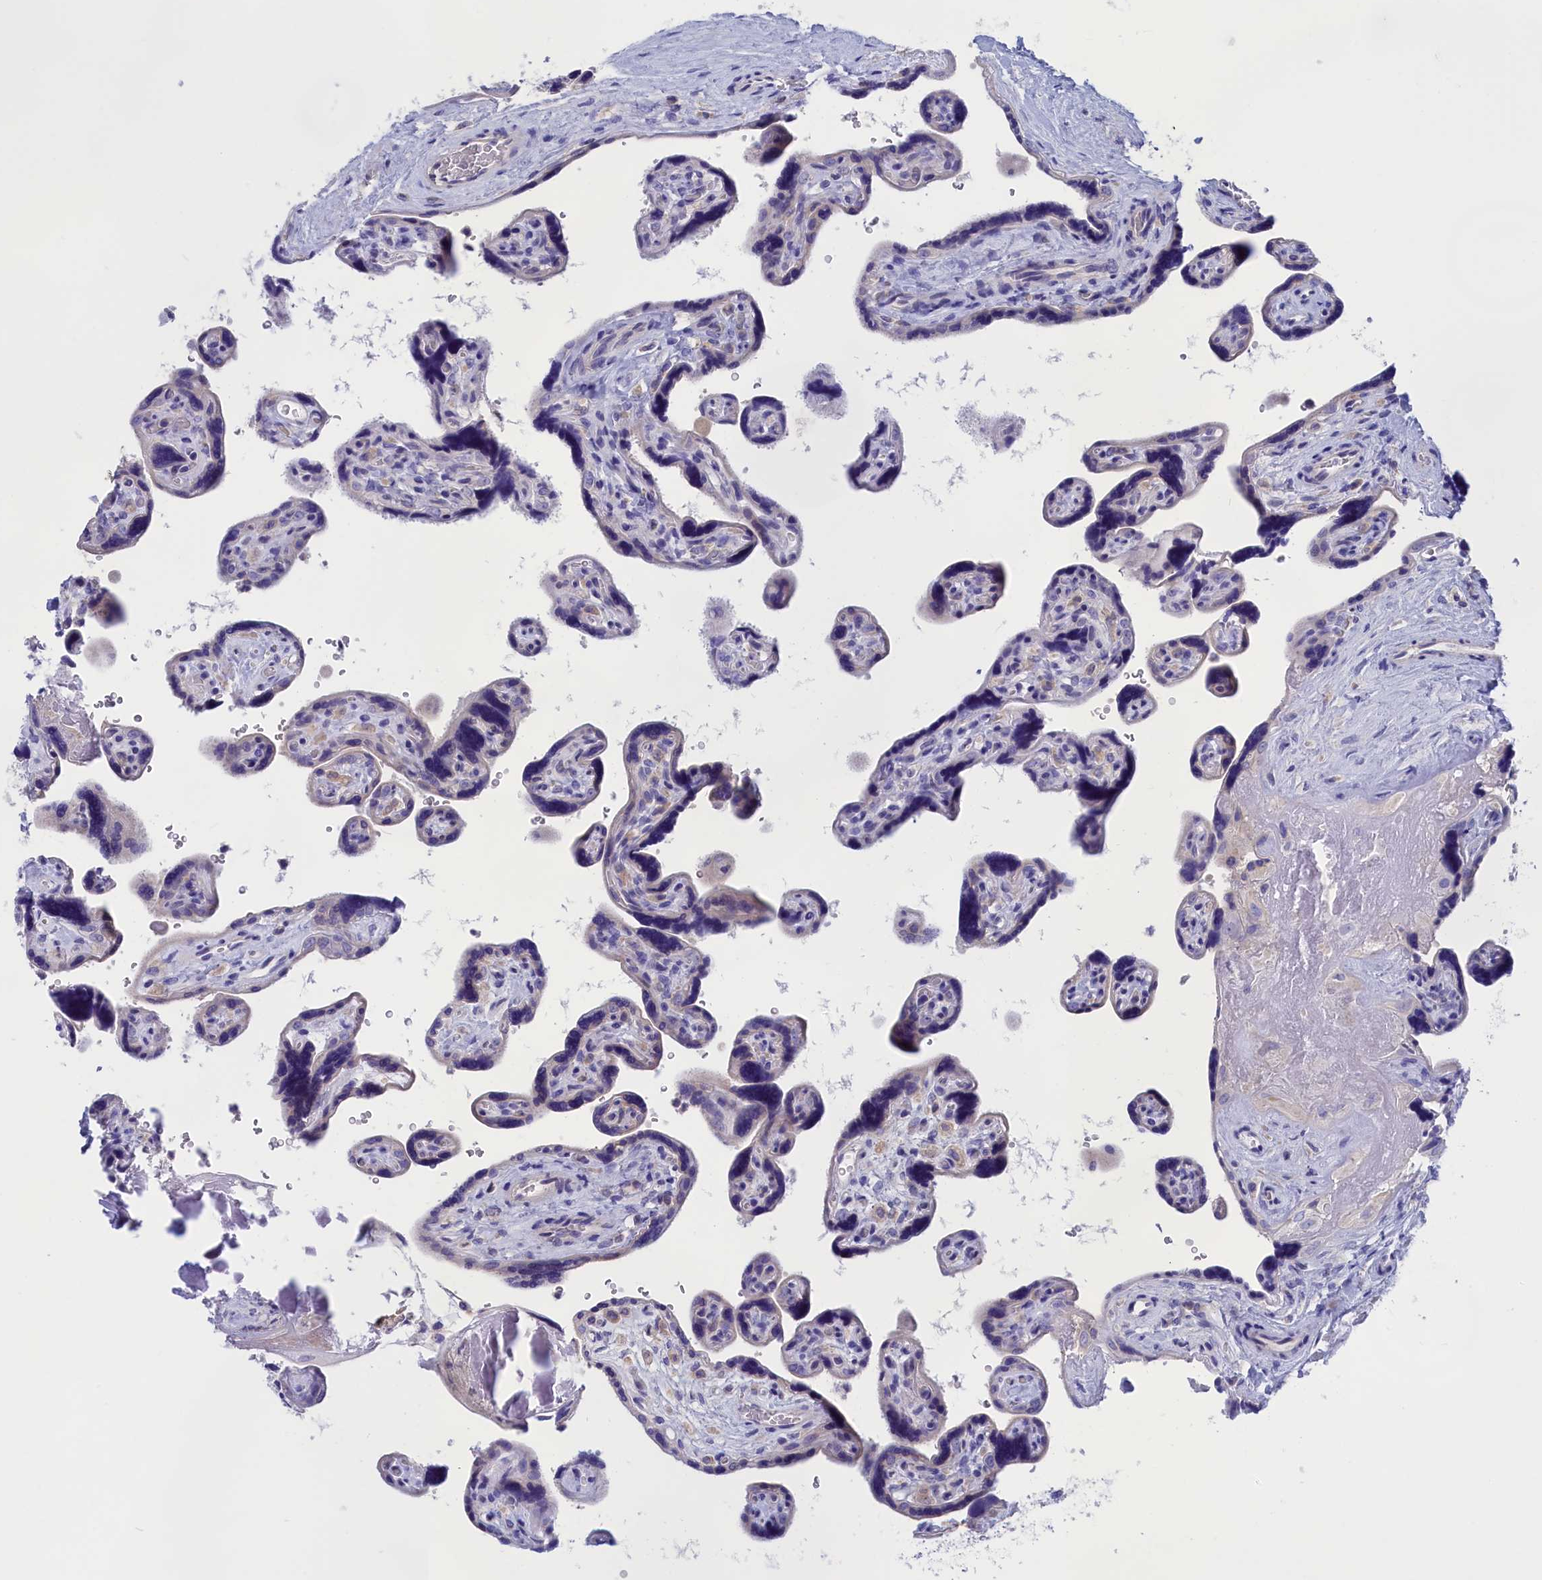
{"staining": {"intensity": "negative", "quantity": "none", "location": "none"}, "tissue": "placenta", "cell_type": "Trophoblastic cells", "image_type": "normal", "snomed": [{"axis": "morphology", "description": "Normal tissue, NOS"}, {"axis": "topography", "description": "Placenta"}], "caption": "High power microscopy histopathology image of an immunohistochemistry histopathology image of benign placenta, revealing no significant expression in trophoblastic cells.", "gene": "VPS35L", "patient": {"sex": "female", "age": 39}}